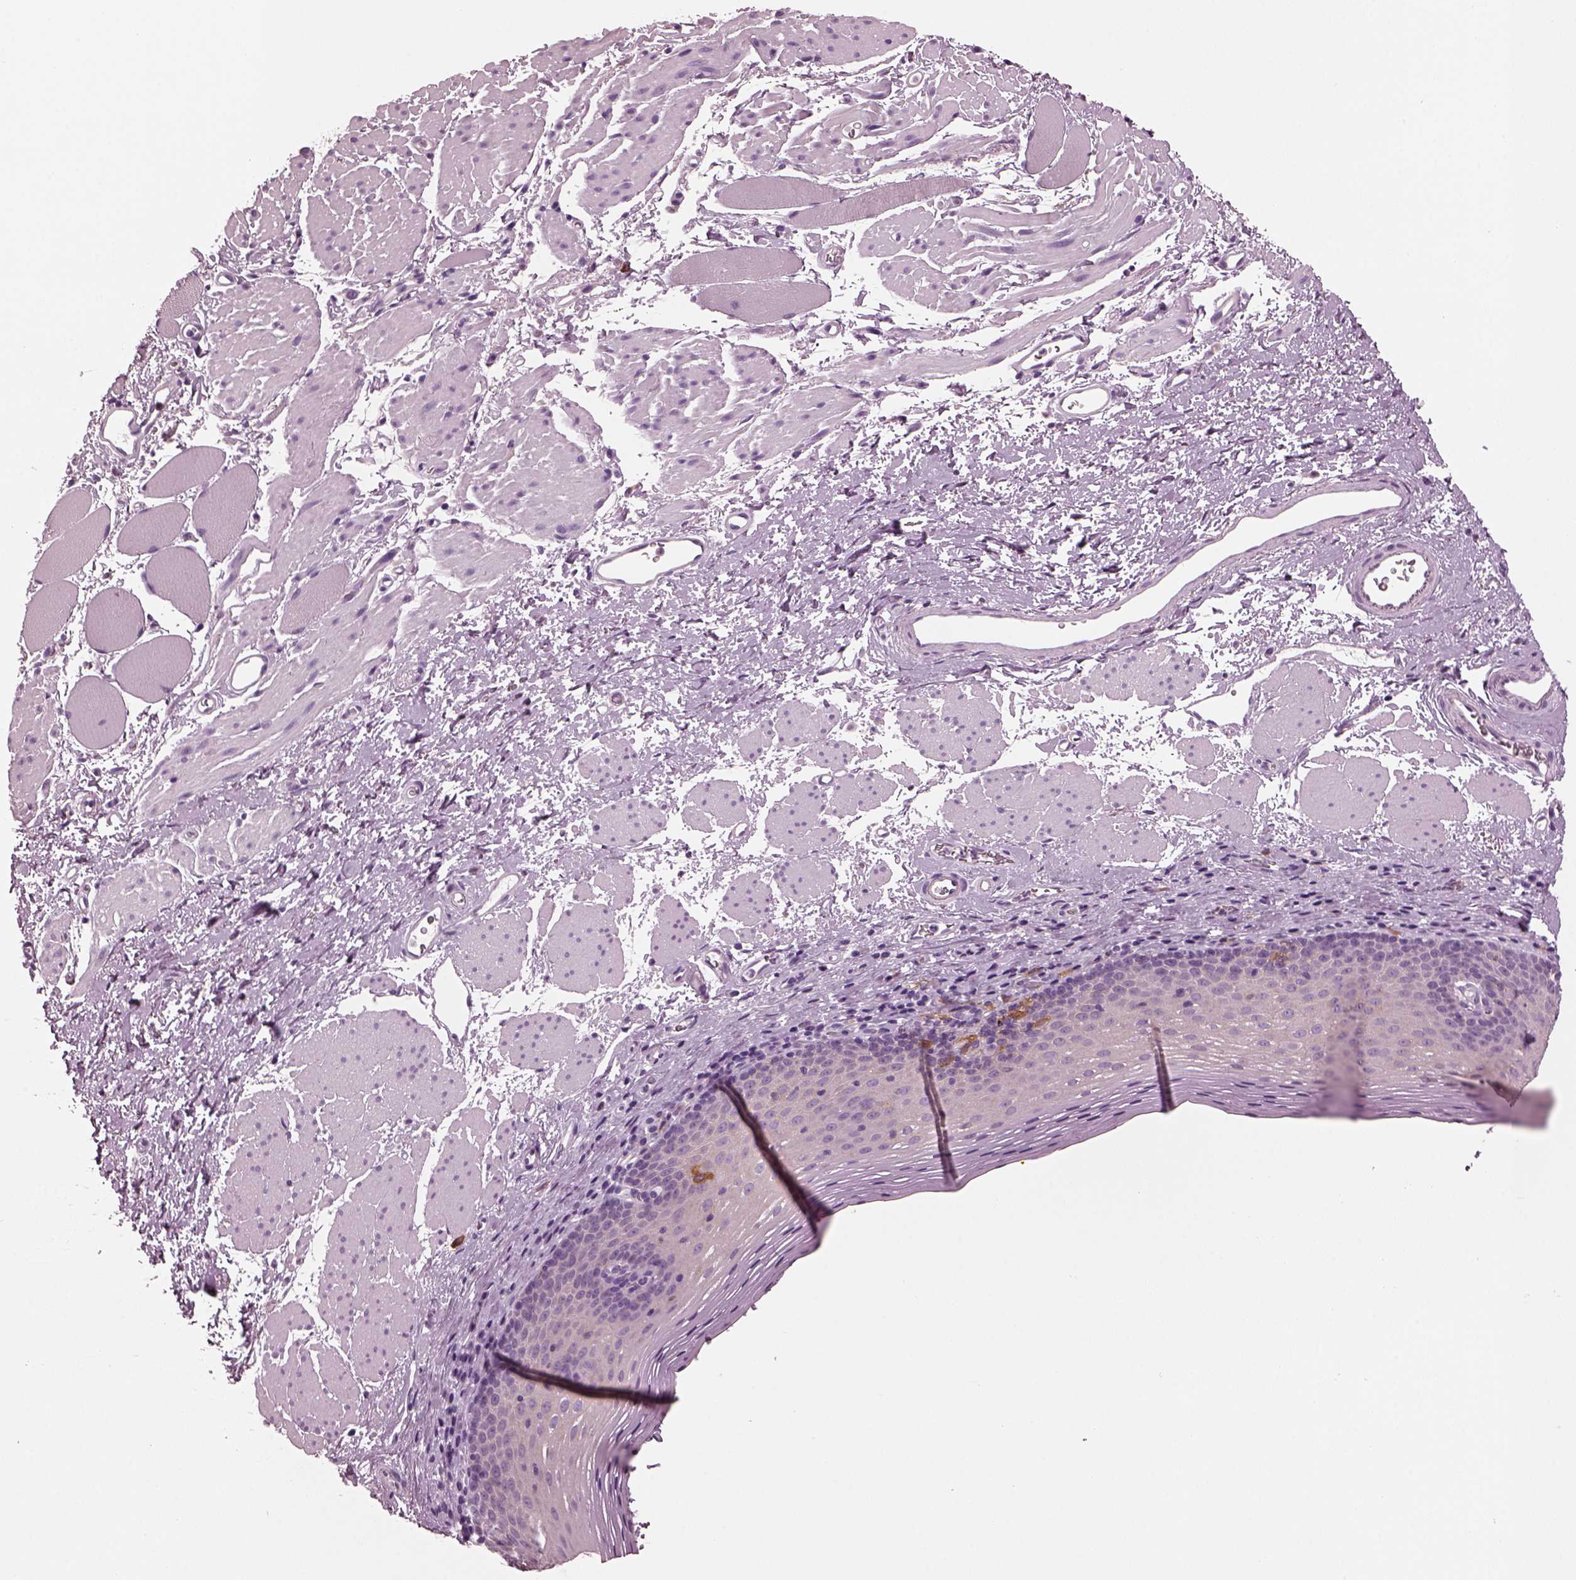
{"staining": {"intensity": "negative", "quantity": "none", "location": "none"}, "tissue": "esophagus", "cell_type": "Squamous epithelial cells", "image_type": "normal", "snomed": [{"axis": "morphology", "description": "Normal tissue, NOS"}, {"axis": "topography", "description": "Esophagus"}], "caption": "Squamous epithelial cells show no significant protein expression in unremarkable esophagus. The staining was performed using DAB (3,3'-diaminobenzidine) to visualize the protein expression in brown, while the nuclei were stained in blue with hematoxylin (Magnification: 20x).", "gene": "SHTN1", "patient": {"sex": "female", "age": 68}}